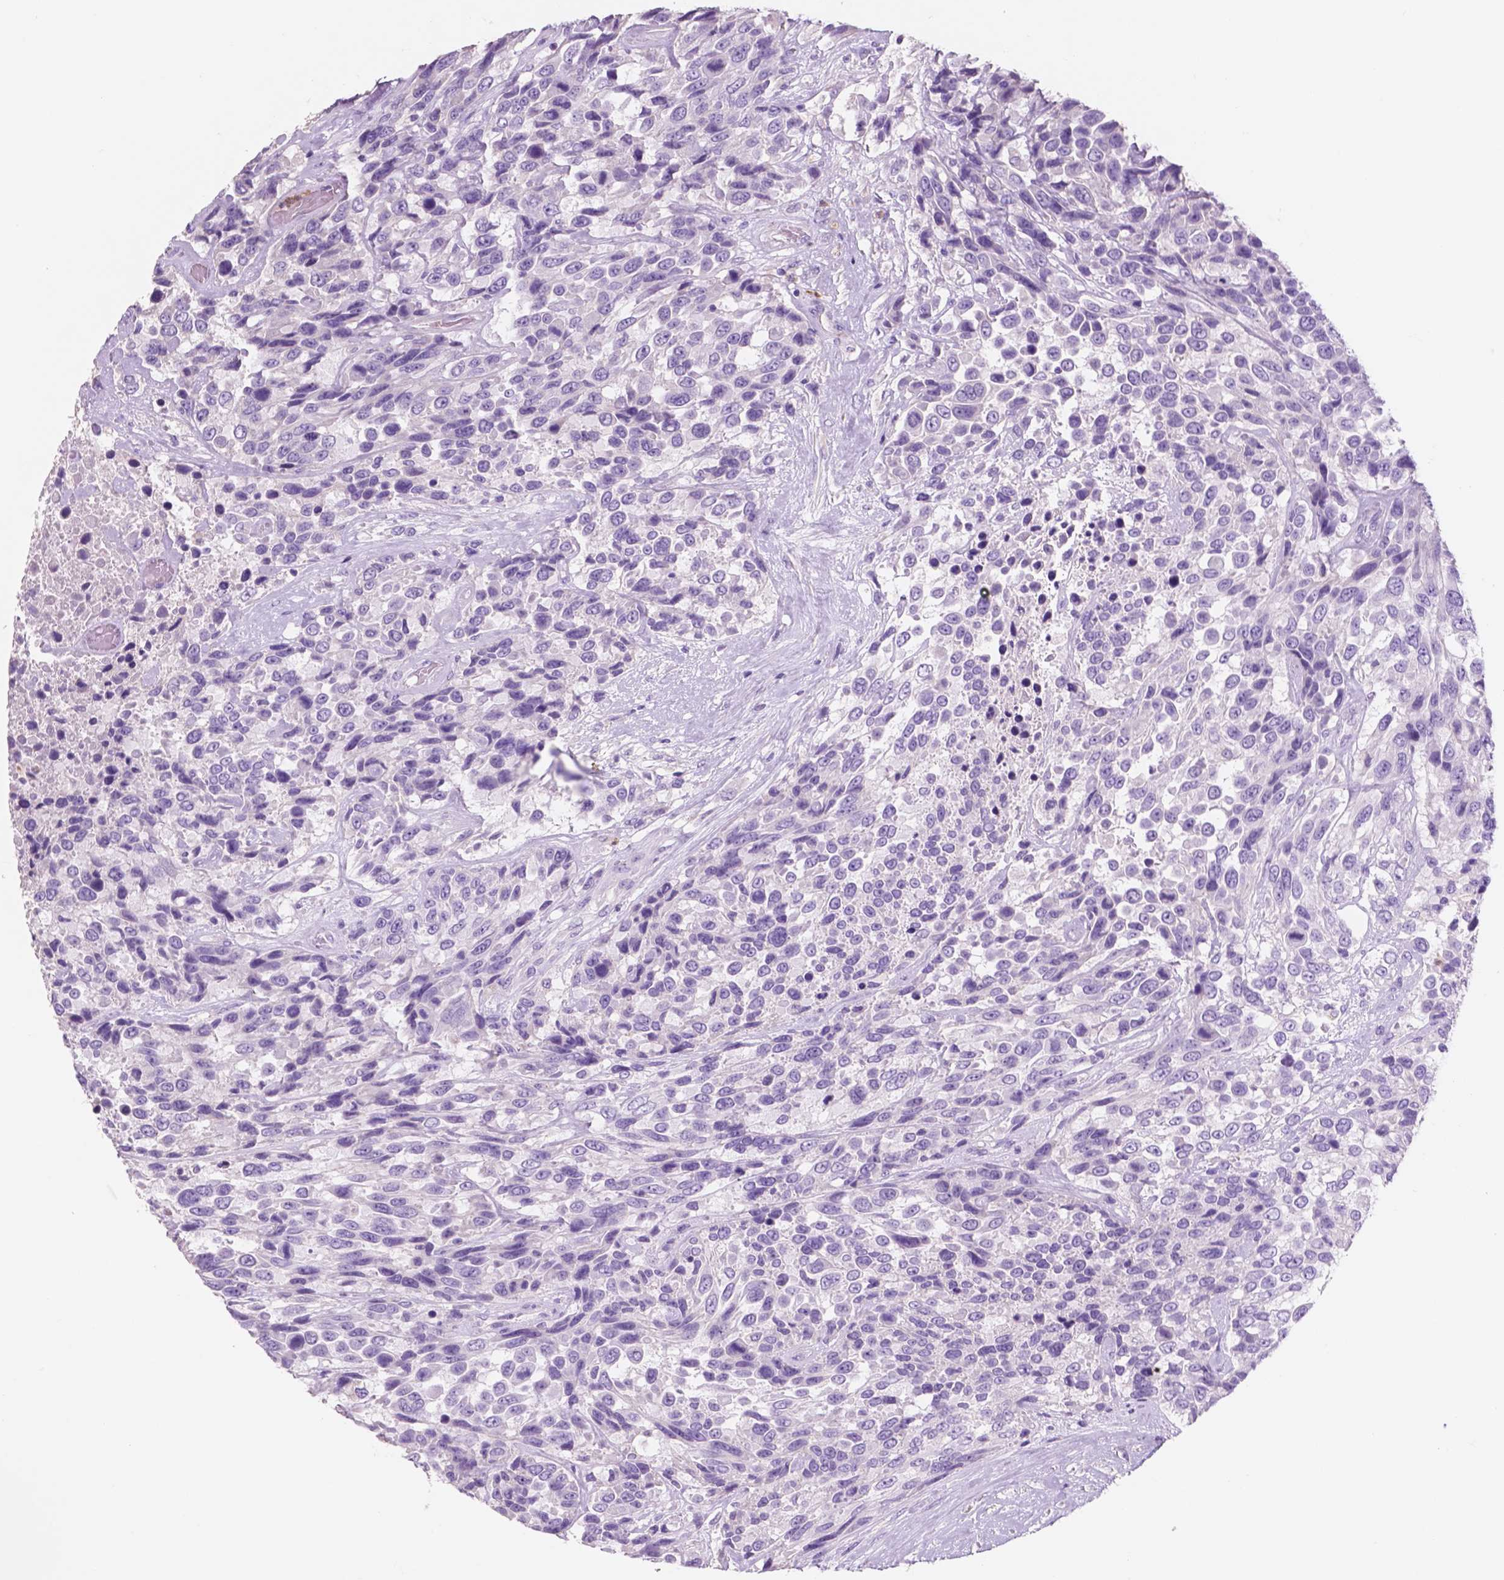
{"staining": {"intensity": "negative", "quantity": "none", "location": "none"}, "tissue": "urothelial cancer", "cell_type": "Tumor cells", "image_type": "cancer", "snomed": [{"axis": "morphology", "description": "Urothelial carcinoma, High grade"}, {"axis": "topography", "description": "Urinary bladder"}], "caption": "Protein analysis of high-grade urothelial carcinoma demonstrates no significant staining in tumor cells. (DAB (3,3'-diaminobenzidine) immunohistochemistry visualized using brightfield microscopy, high magnification).", "gene": "CUZD1", "patient": {"sex": "female", "age": 70}}